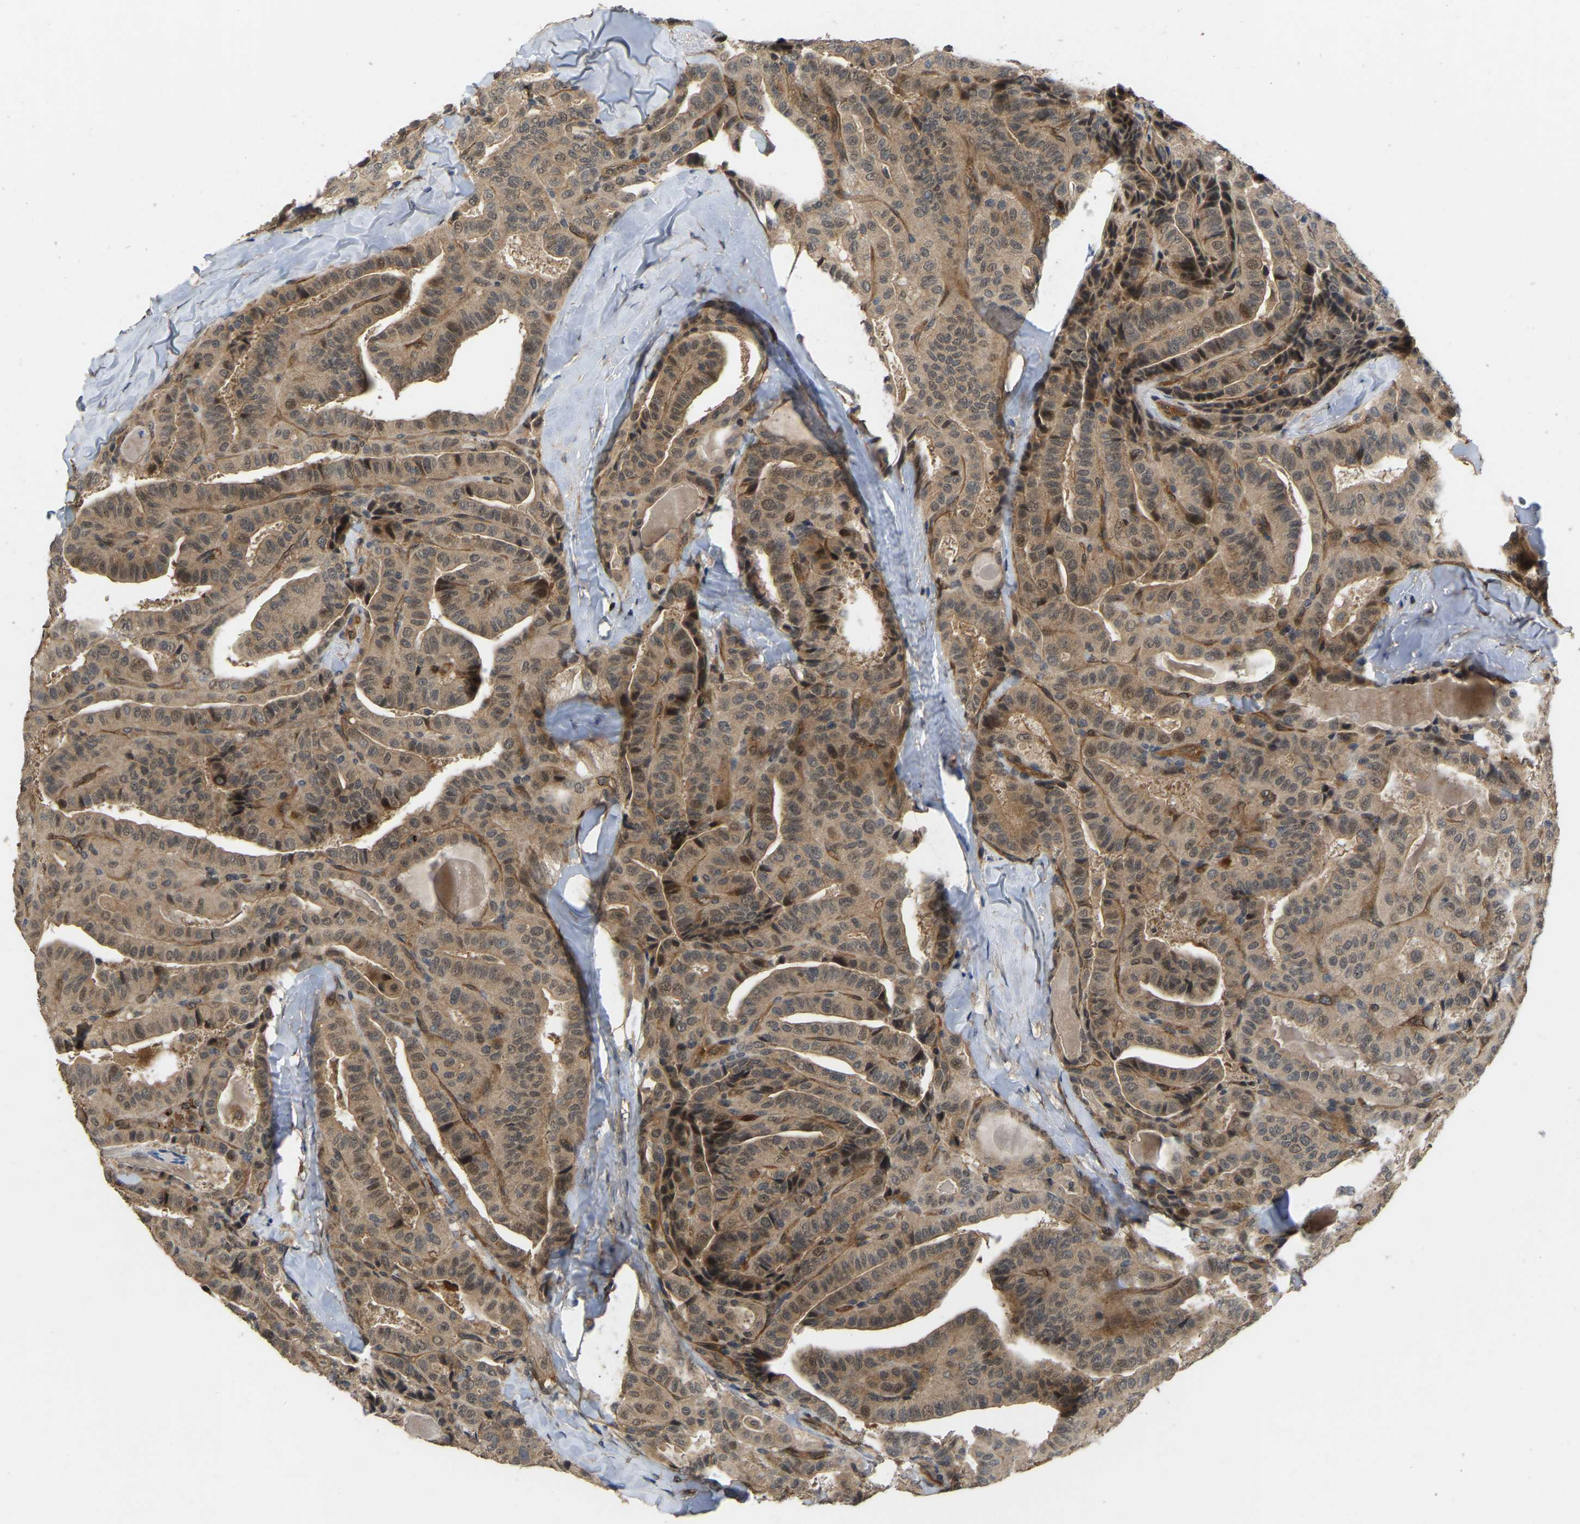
{"staining": {"intensity": "weak", "quantity": ">75%", "location": "cytoplasmic/membranous,nuclear"}, "tissue": "thyroid cancer", "cell_type": "Tumor cells", "image_type": "cancer", "snomed": [{"axis": "morphology", "description": "Papillary adenocarcinoma, NOS"}, {"axis": "topography", "description": "Thyroid gland"}], "caption": "Protein expression by IHC demonstrates weak cytoplasmic/membranous and nuclear staining in about >75% of tumor cells in thyroid papillary adenocarcinoma.", "gene": "LIMK2", "patient": {"sex": "male", "age": 77}}